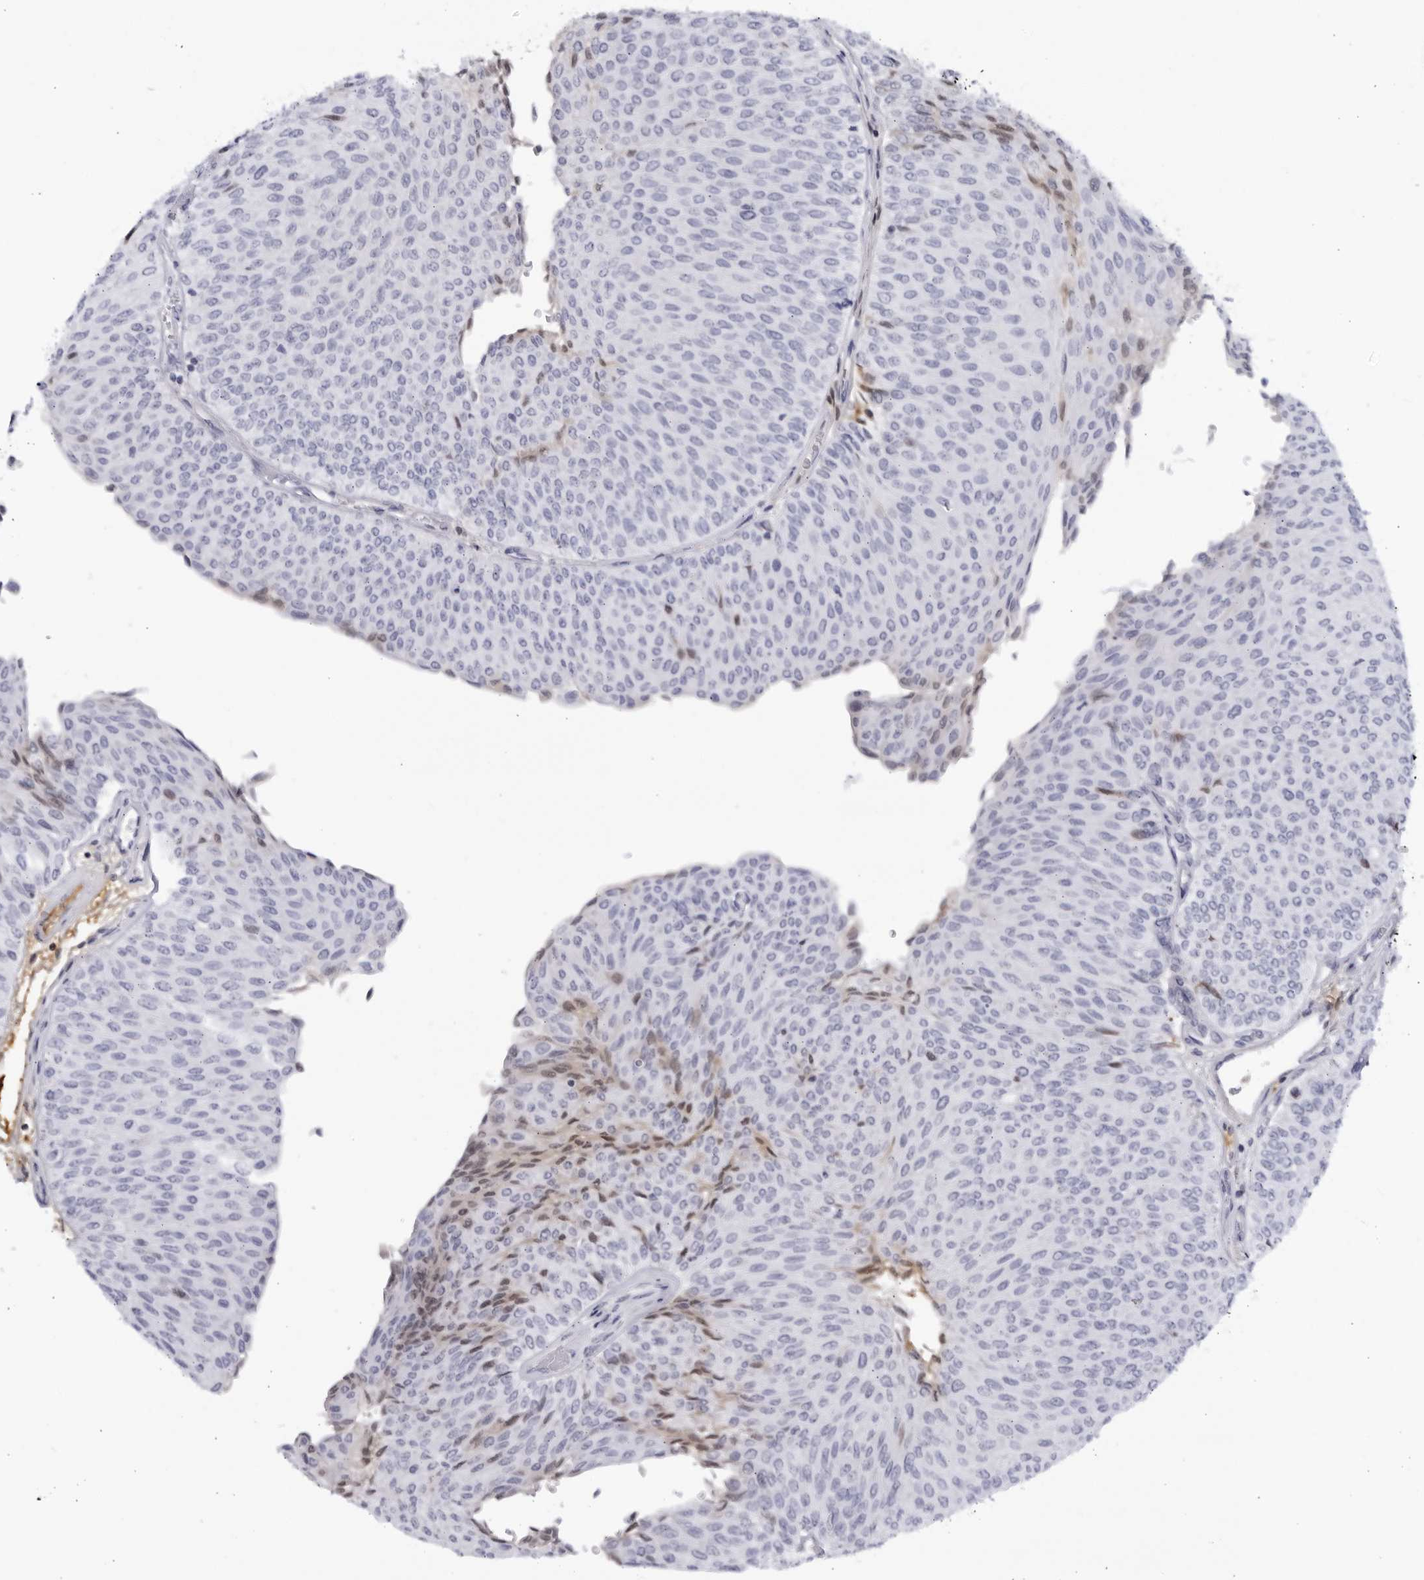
{"staining": {"intensity": "negative", "quantity": "none", "location": "none"}, "tissue": "urothelial cancer", "cell_type": "Tumor cells", "image_type": "cancer", "snomed": [{"axis": "morphology", "description": "Urothelial carcinoma, Low grade"}, {"axis": "topography", "description": "Urinary bladder"}], "caption": "An image of human urothelial carcinoma (low-grade) is negative for staining in tumor cells. (Brightfield microscopy of DAB immunohistochemistry at high magnification).", "gene": "CNBD1", "patient": {"sex": "male", "age": 78}}